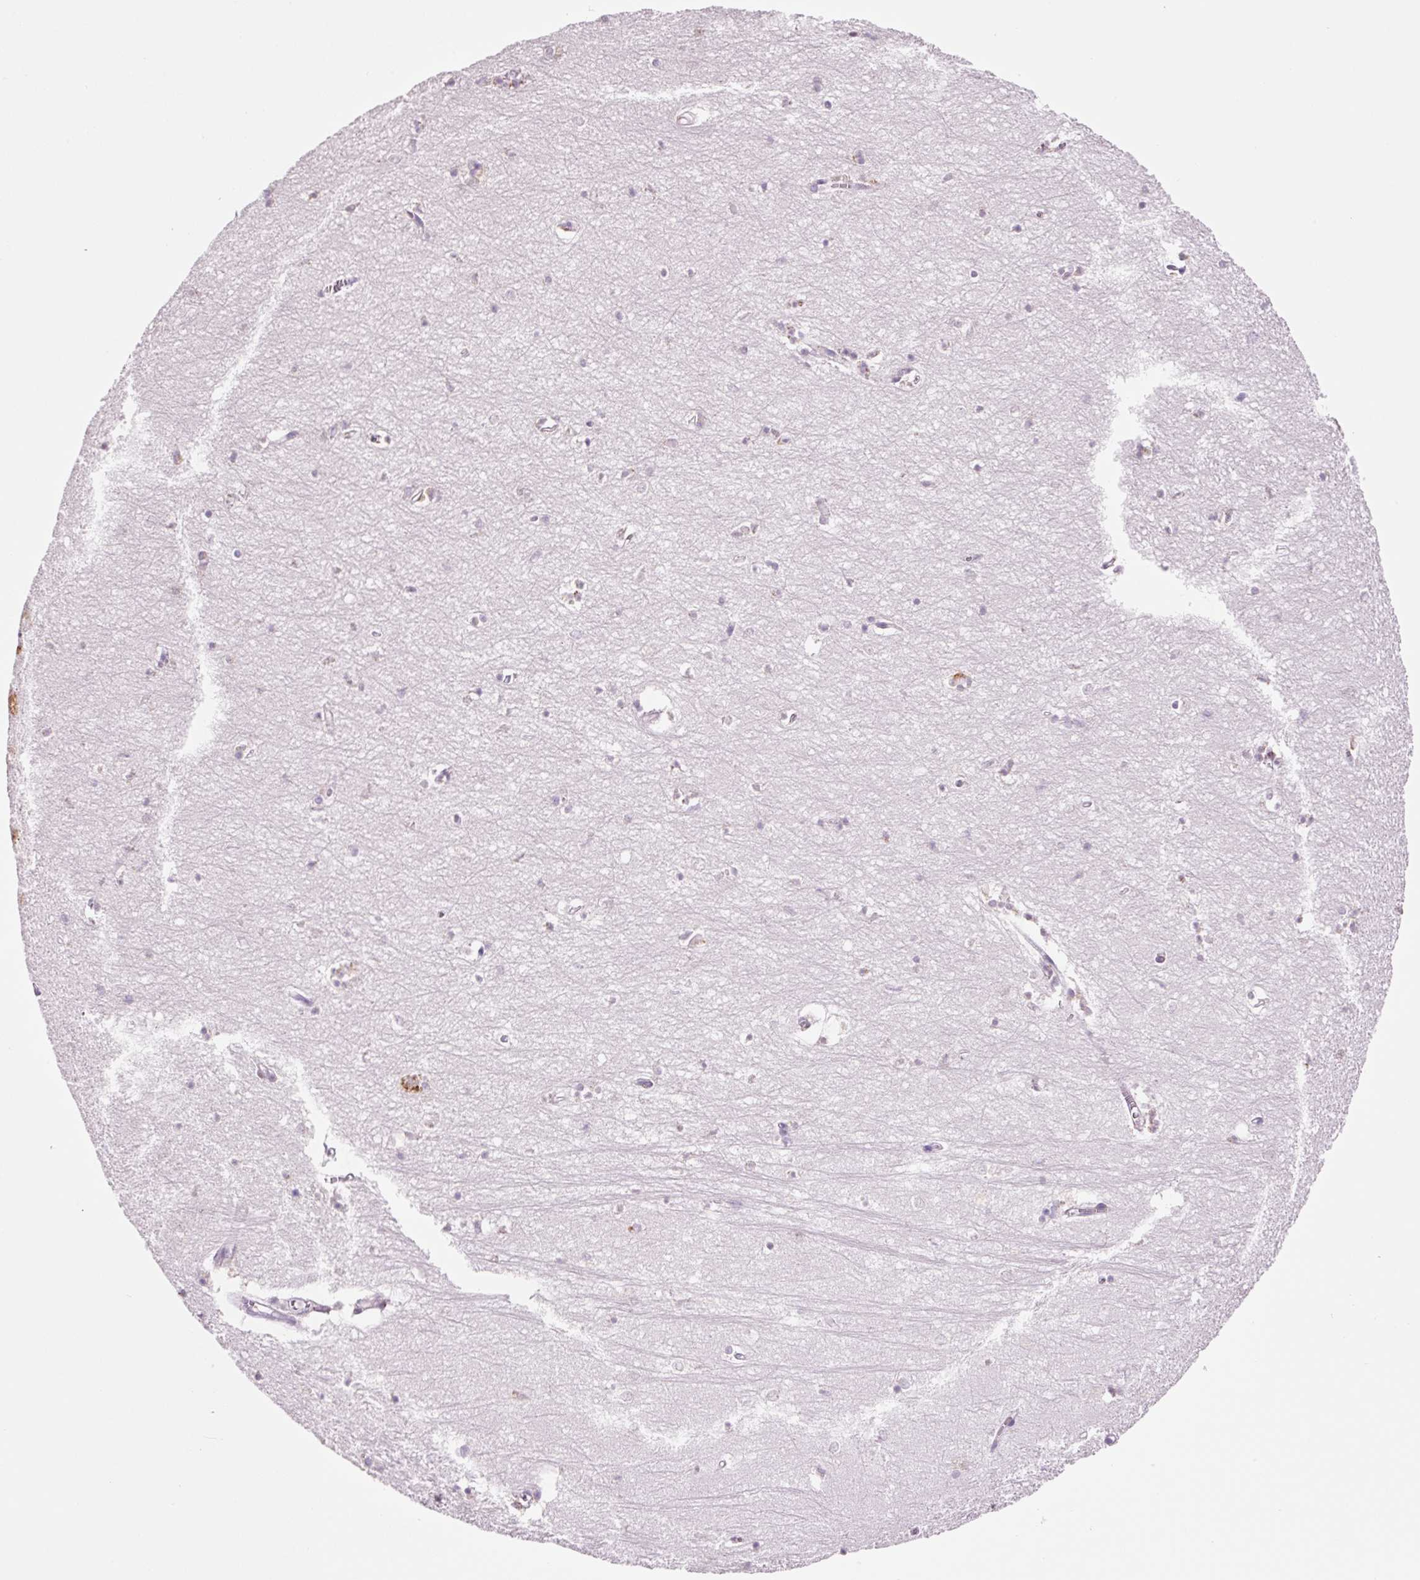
{"staining": {"intensity": "negative", "quantity": "none", "location": "none"}, "tissue": "hippocampus", "cell_type": "Glial cells", "image_type": "normal", "snomed": [{"axis": "morphology", "description": "Normal tissue, NOS"}, {"axis": "topography", "description": "Hippocampus"}], "caption": "Histopathology image shows no significant protein expression in glial cells of unremarkable hippocampus. Brightfield microscopy of immunohistochemistry stained with DAB (3,3'-diaminobenzidine) (brown) and hematoxylin (blue), captured at high magnification.", "gene": "RPL41", "patient": {"sex": "female", "age": 64}}